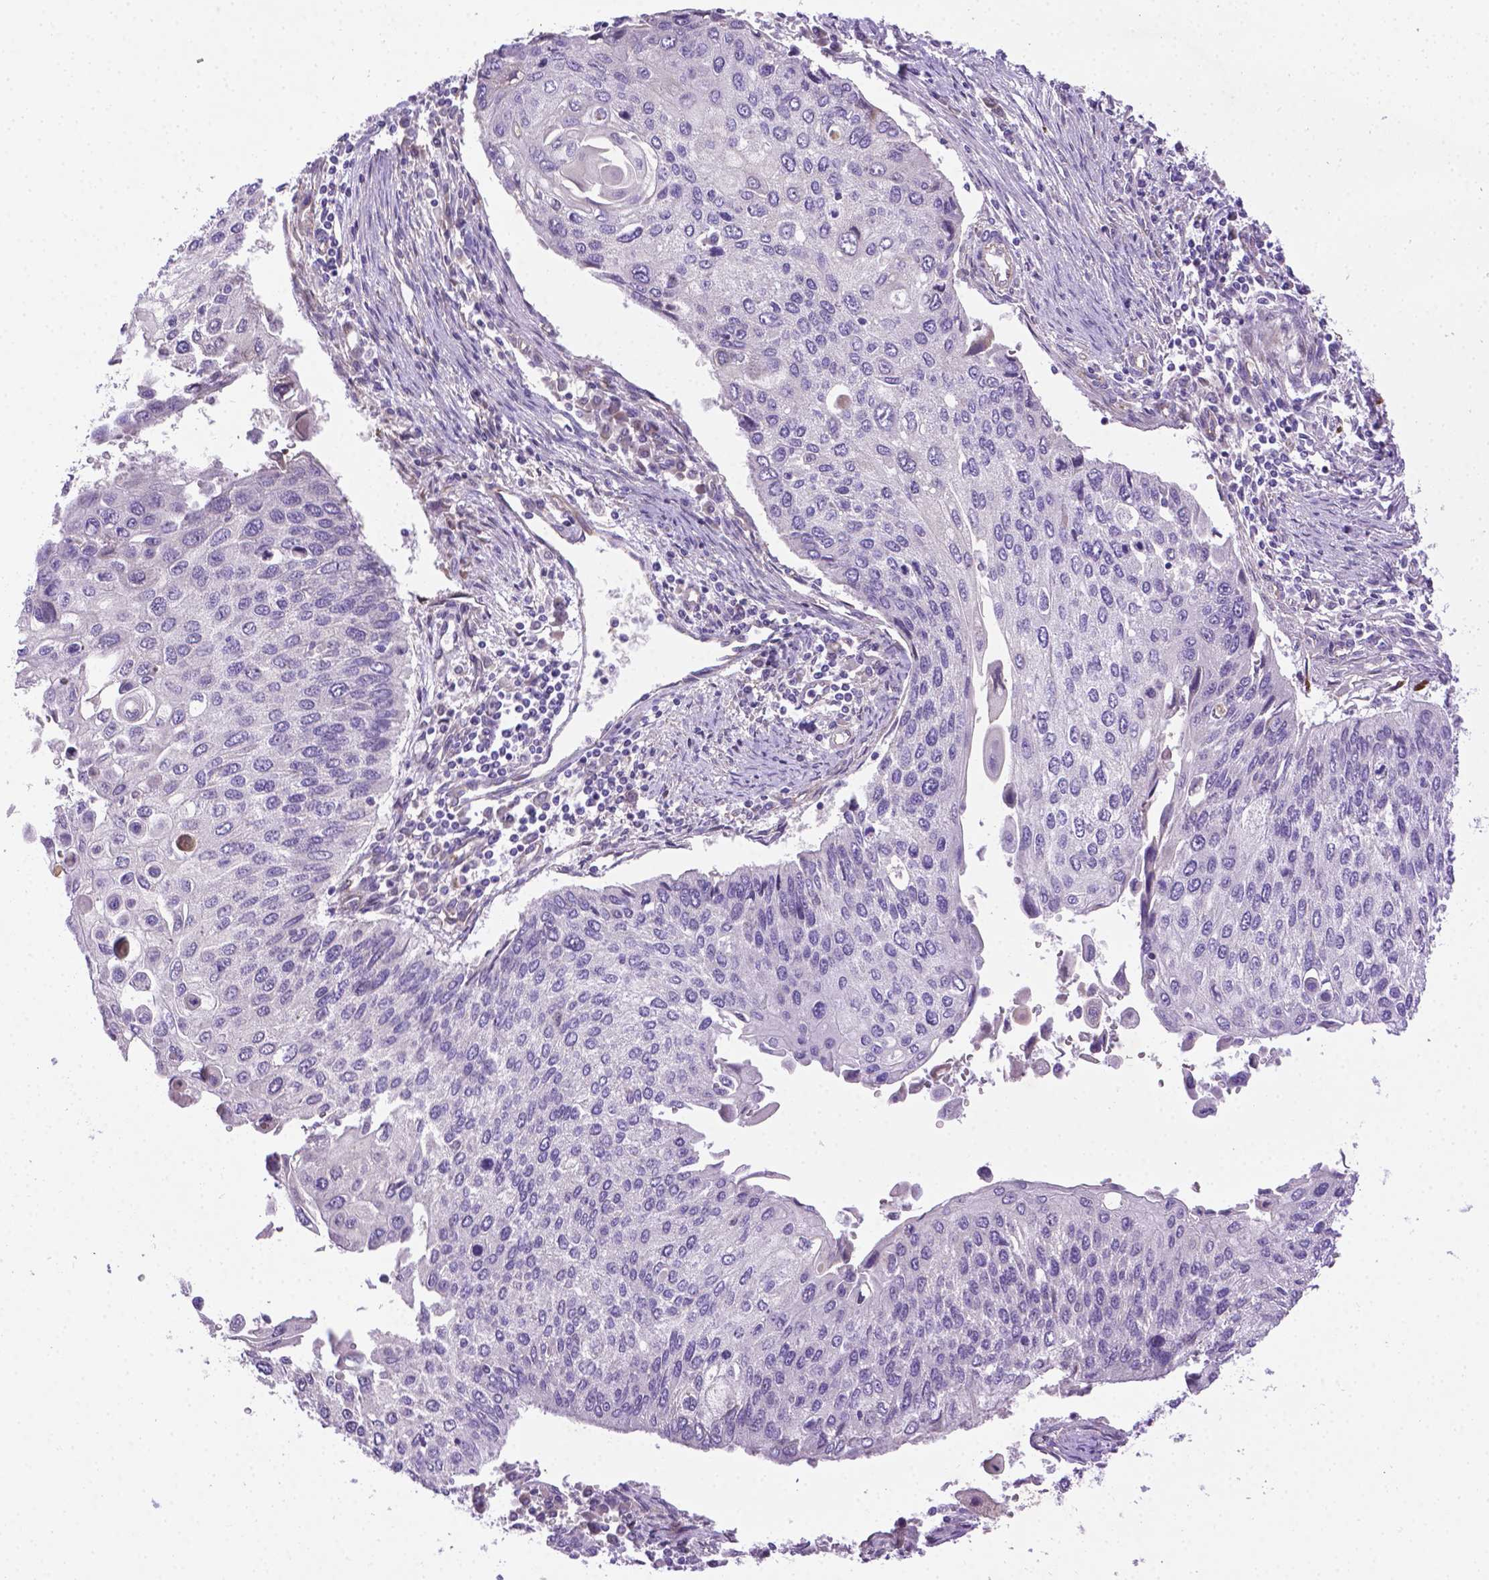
{"staining": {"intensity": "negative", "quantity": "none", "location": "none"}, "tissue": "lung cancer", "cell_type": "Tumor cells", "image_type": "cancer", "snomed": [{"axis": "morphology", "description": "Squamous cell carcinoma, NOS"}, {"axis": "morphology", "description": "Squamous cell carcinoma, metastatic, NOS"}, {"axis": "topography", "description": "Lung"}], "caption": "This is an immunohistochemistry (IHC) image of human lung squamous cell carcinoma. There is no positivity in tumor cells.", "gene": "CCER2", "patient": {"sex": "male", "age": 63}}